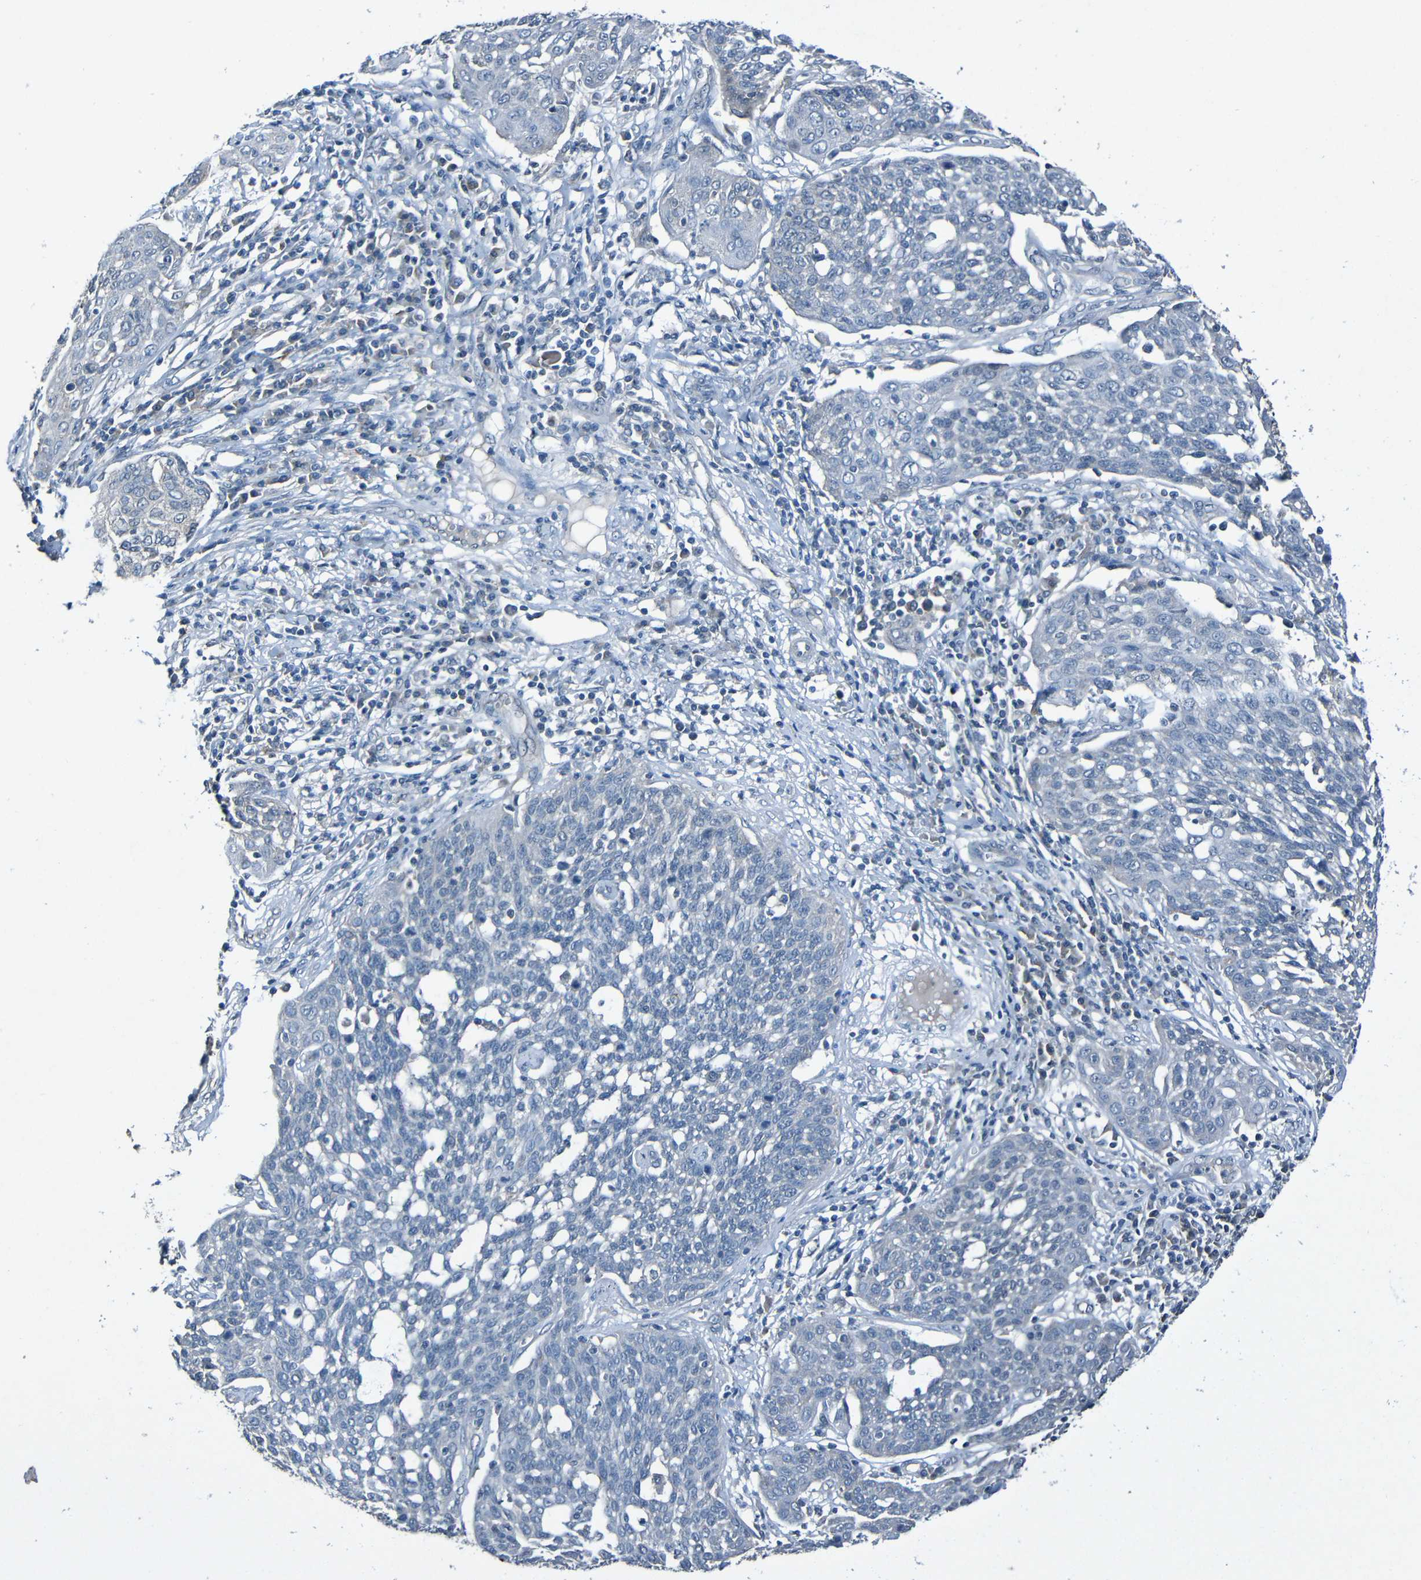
{"staining": {"intensity": "negative", "quantity": "none", "location": "none"}, "tissue": "cervical cancer", "cell_type": "Tumor cells", "image_type": "cancer", "snomed": [{"axis": "morphology", "description": "Squamous cell carcinoma, NOS"}, {"axis": "topography", "description": "Cervix"}], "caption": "Tumor cells show no significant positivity in cervical cancer. The staining is performed using DAB brown chromogen with nuclei counter-stained in using hematoxylin.", "gene": "LRRC70", "patient": {"sex": "female", "age": 34}}